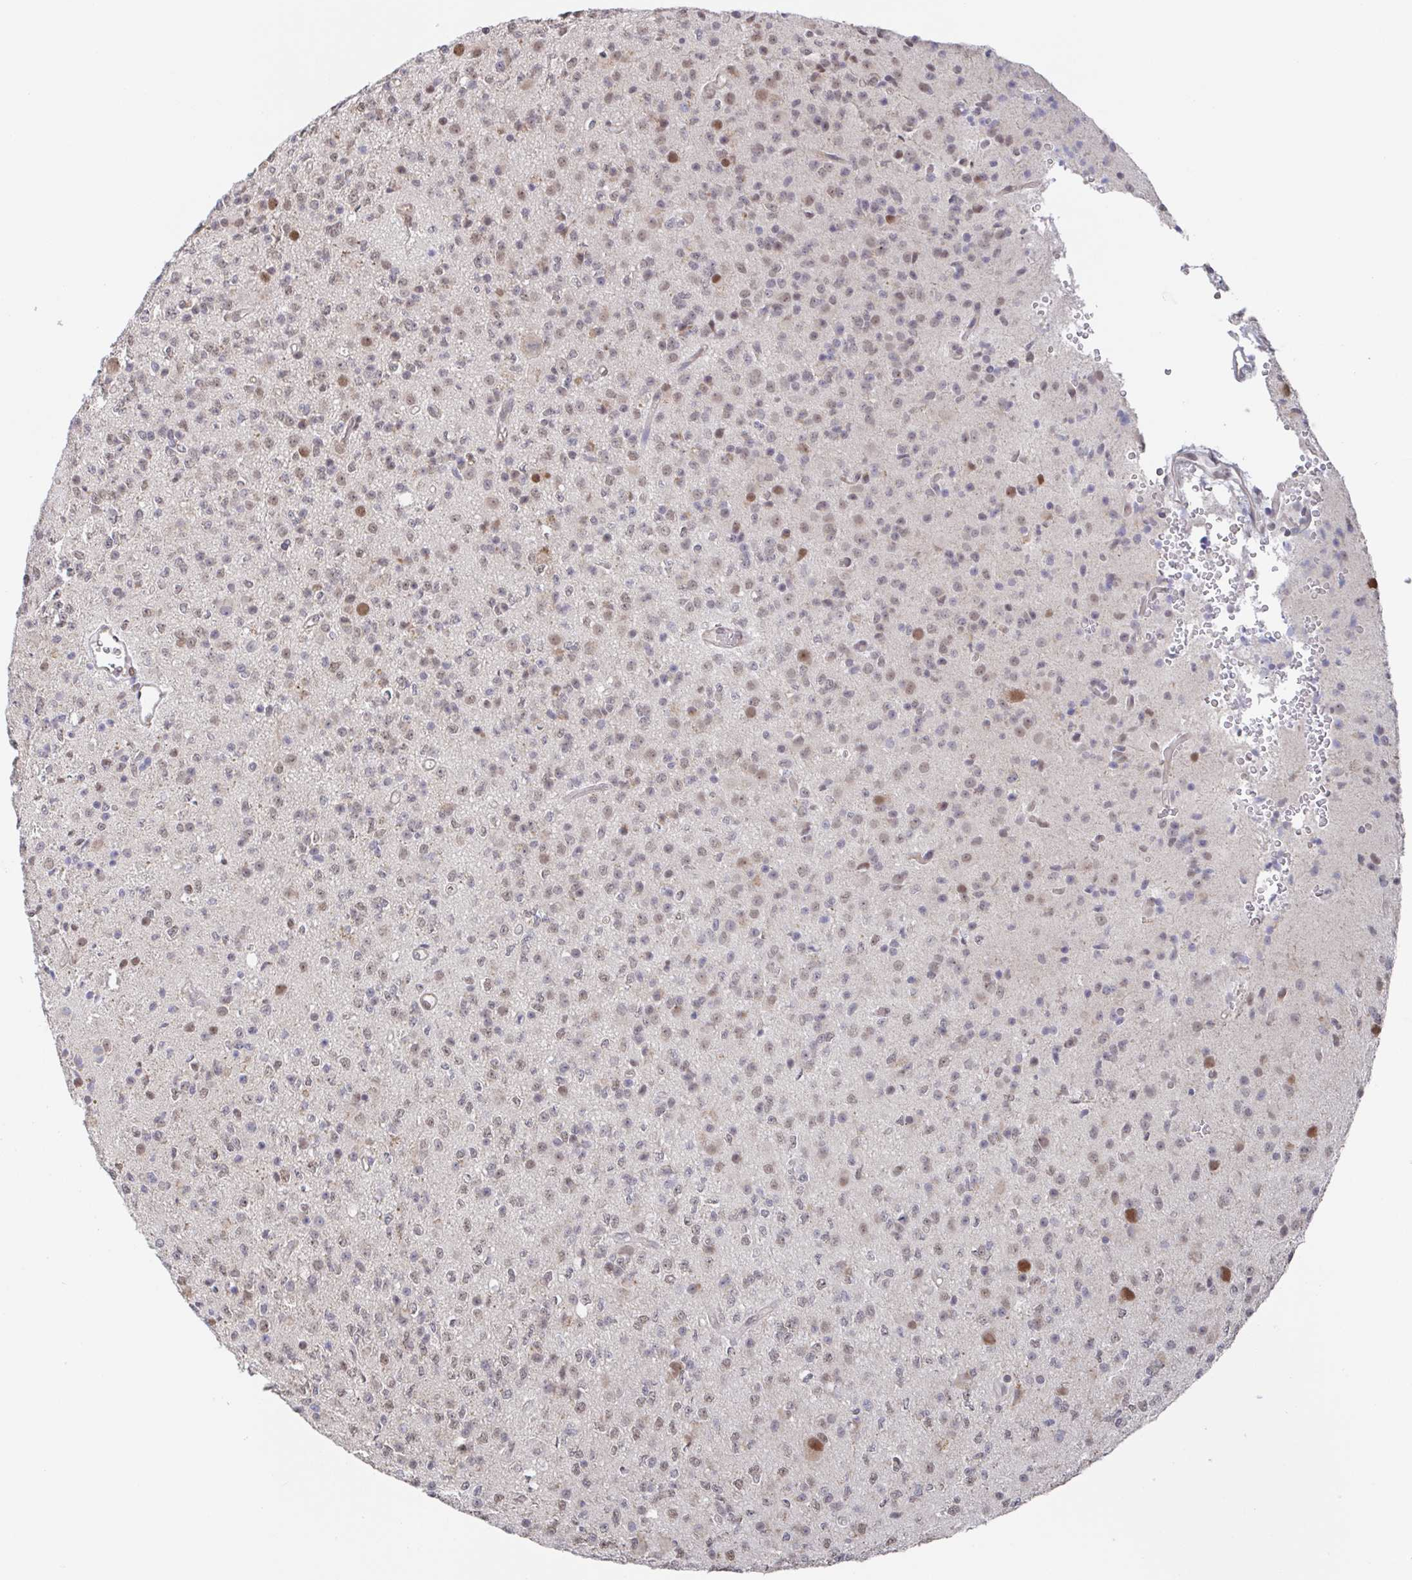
{"staining": {"intensity": "weak", "quantity": "25%-75%", "location": "nuclear"}, "tissue": "glioma", "cell_type": "Tumor cells", "image_type": "cancer", "snomed": [{"axis": "morphology", "description": "Glioma, malignant, High grade"}, {"axis": "topography", "description": "Brain"}], "caption": "This image reveals immunohistochemistry staining of glioma, with low weak nuclear expression in approximately 25%-75% of tumor cells.", "gene": "POU2F3", "patient": {"sex": "male", "age": 36}}